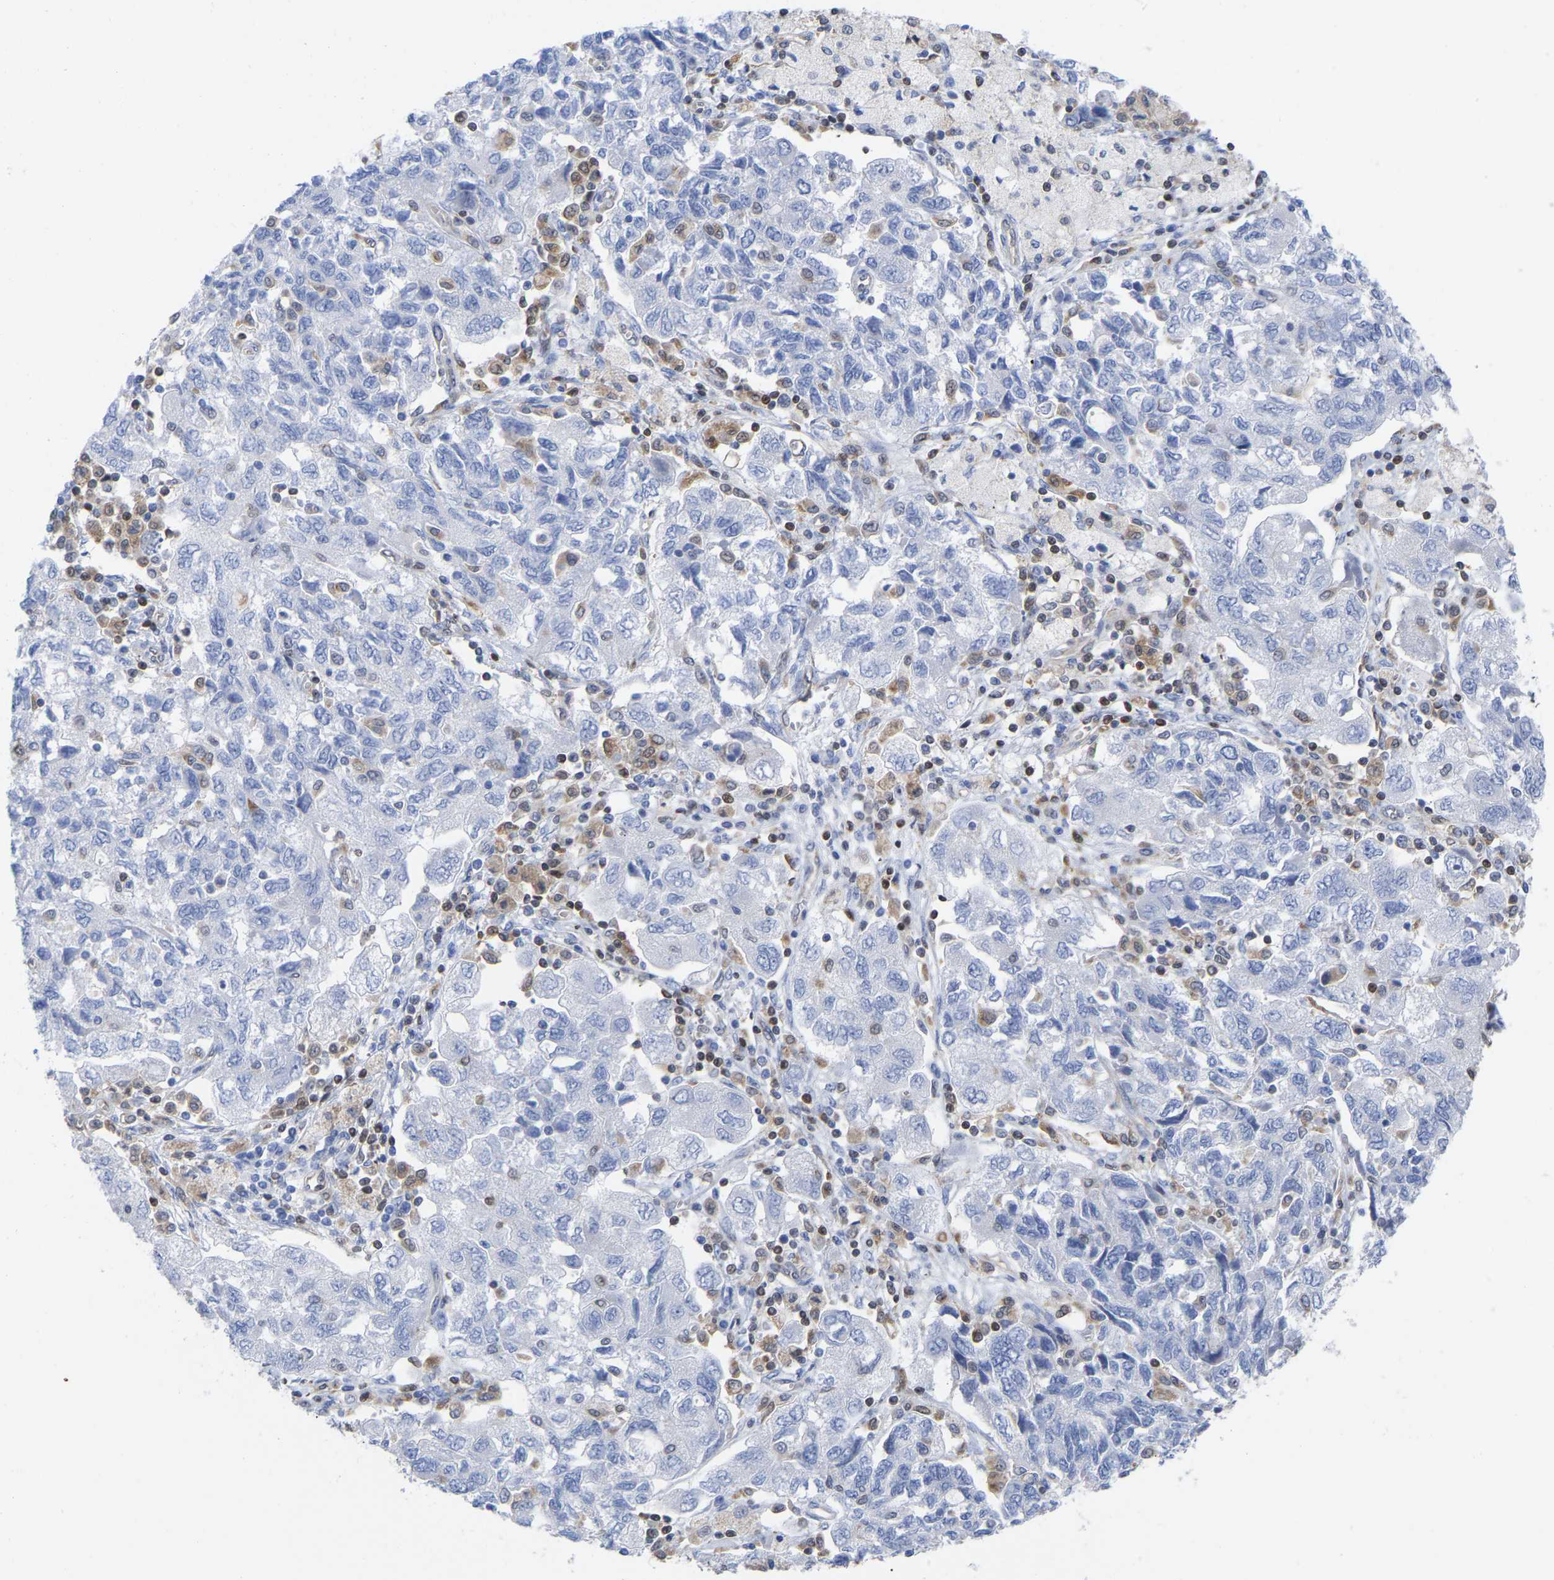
{"staining": {"intensity": "negative", "quantity": "none", "location": "none"}, "tissue": "ovarian cancer", "cell_type": "Tumor cells", "image_type": "cancer", "snomed": [{"axis": "morphology", "description": "Carcinoma, NOS"}, {"axis": "morphology", "description": "Cystadenocarcinoma, serous, NOS"}, {"axis": "topography", "description": "Ovary"}], "caption": "Human ovarian cancer stained for a protein using immunohistochemistry (IHC) shows no staining in tumor cells.", "gene": "GIMAP4", "patient": {"sex": "female", "age": 69}}